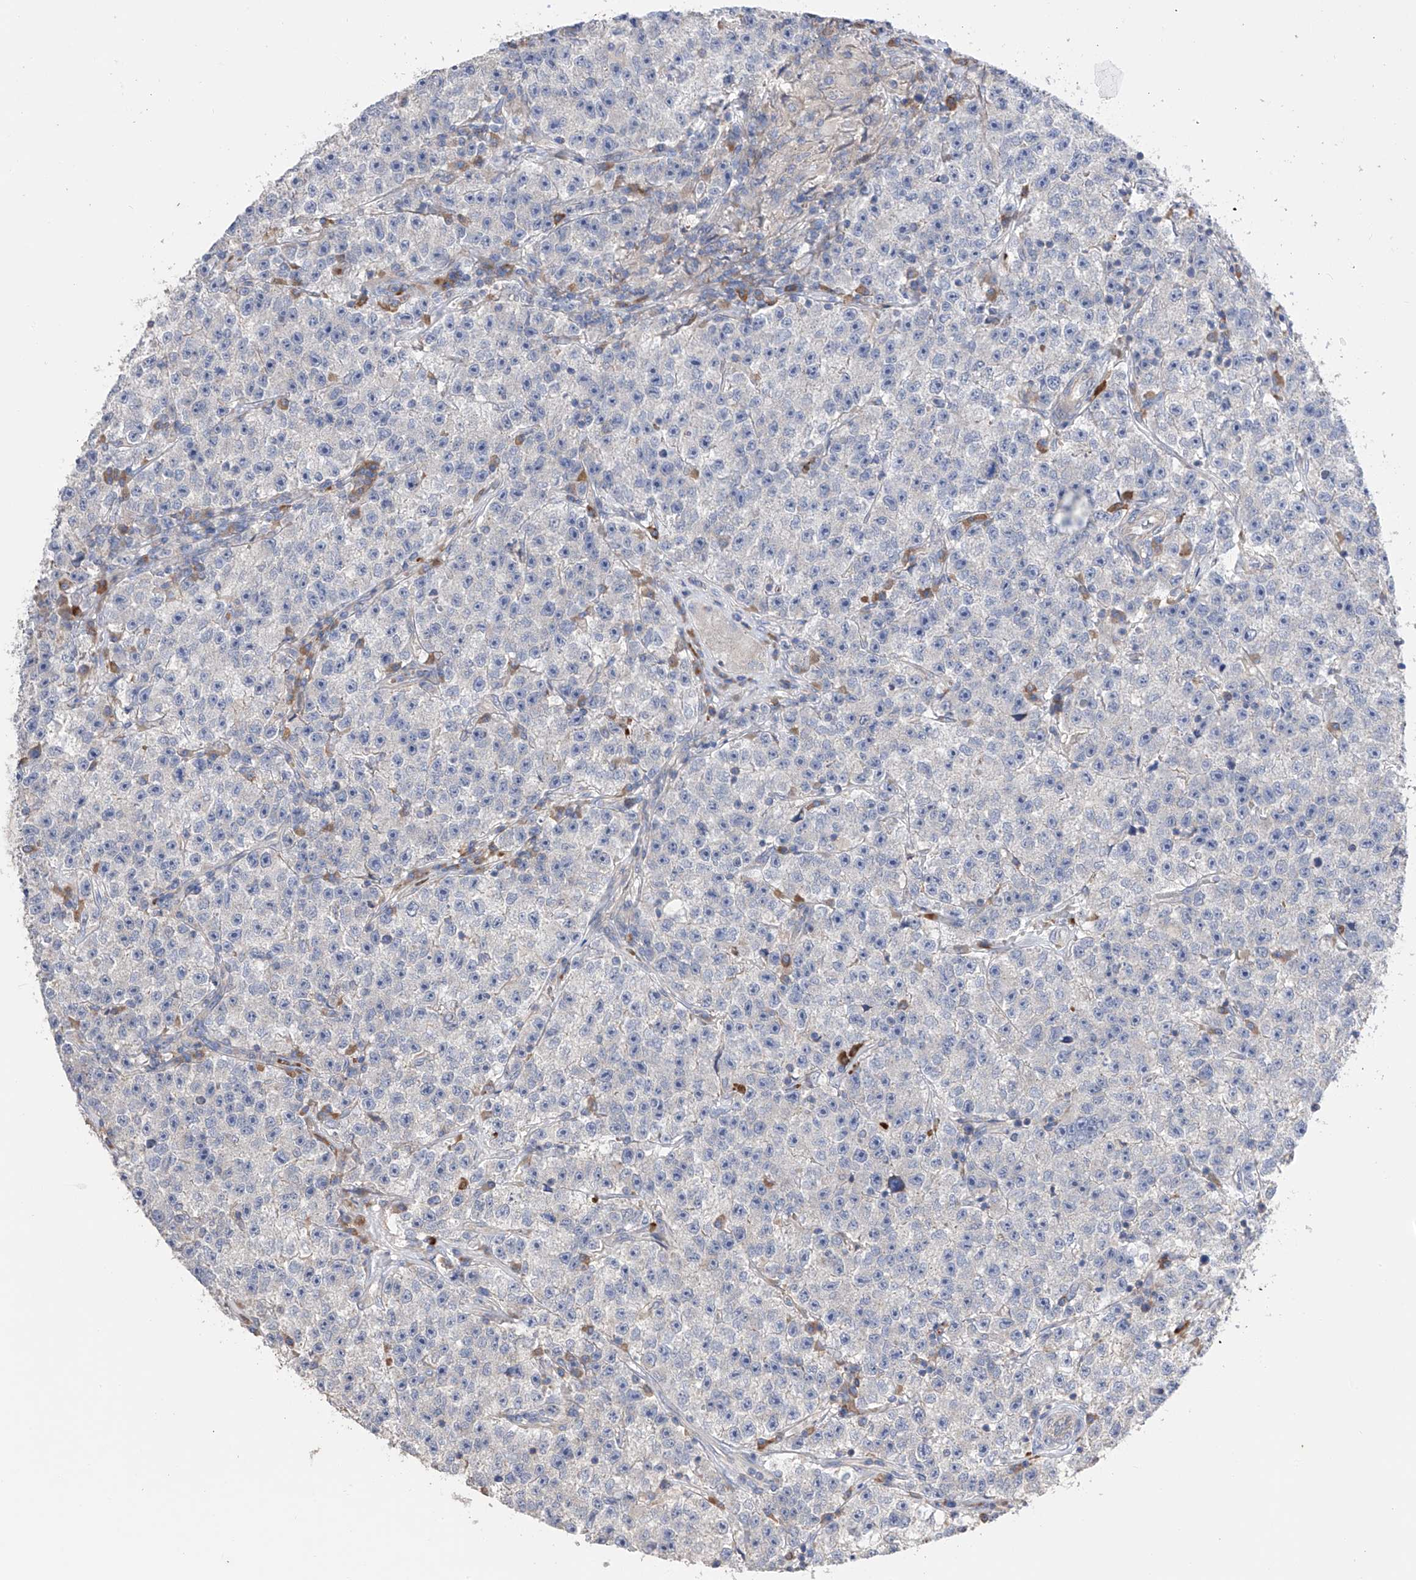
{"staining": {"intensity": "negative", "quantity": "none", "location": "none"}, "tissue": "testis cancer", "cell_type": "Tumor cells", "image_type": "cancer", "snomed": [{"axis": "morphology", "description": "Seminoma, NOS"}, {"axis": "topography", "description": "Testis"}], "caption": "A high-resolution micrograph shows immunohistochemistry staining of seminoma (testis), which shows no significant staining in tumor cells.", "gene": "NFATC4", "patient": {"sex": "male", "age": 22}}